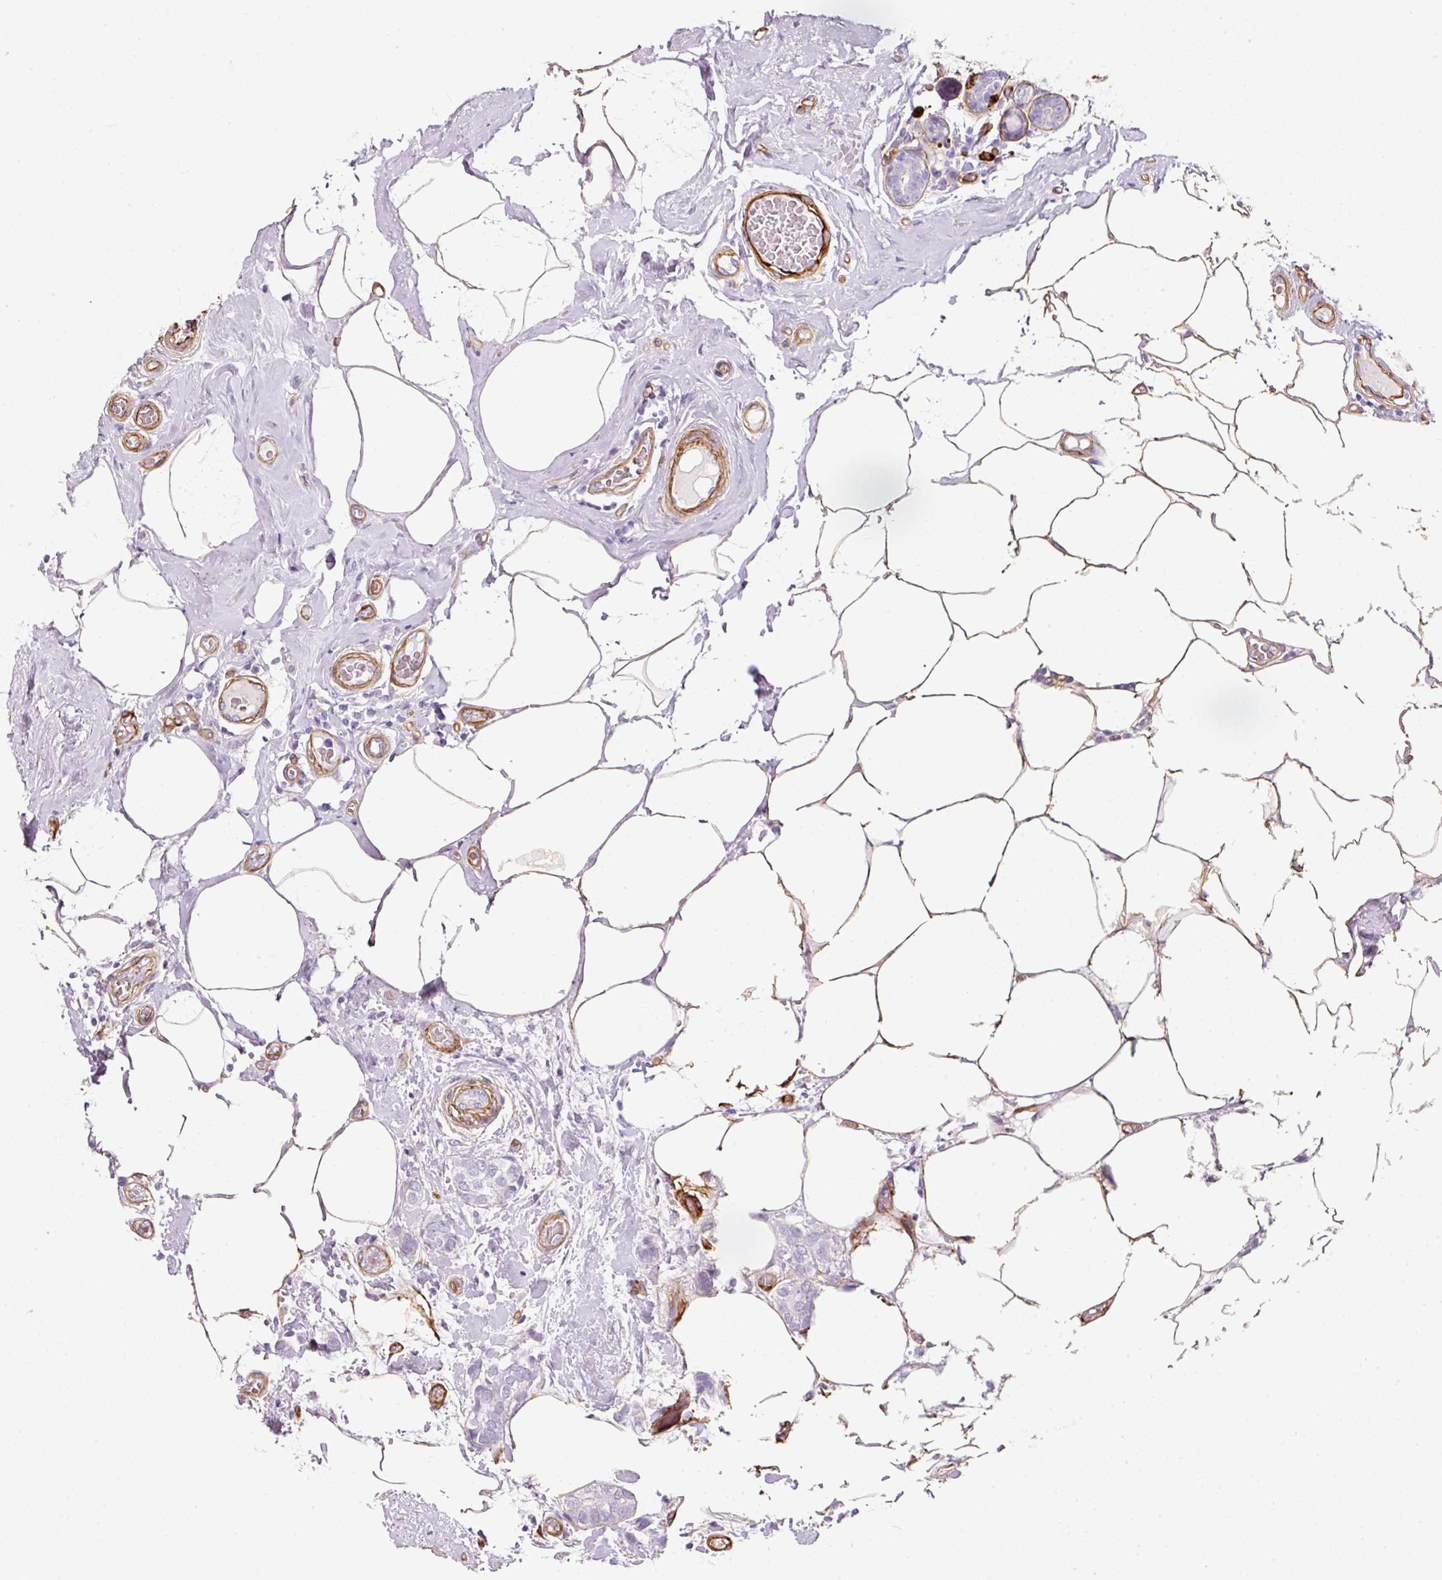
{"staining": {"intensity": "negative", "quantity": "none", "location": "none"}, "tissue": "breast cancer", "cell_type": "Tumor cells", "image_type": "cancer", "snomed": [{"axis": "morphology", "description": "Duct carcinoma"}, {"axis": "topography", "description": "Breast"}], "caption": "Breast cancer (invasive ductal carcinoma) stained for a protein using immunohistochemistry demonstrates no staining tumor cells.", "gene": "LOXL4", "patient": {"sex": "female", "age": 73}}